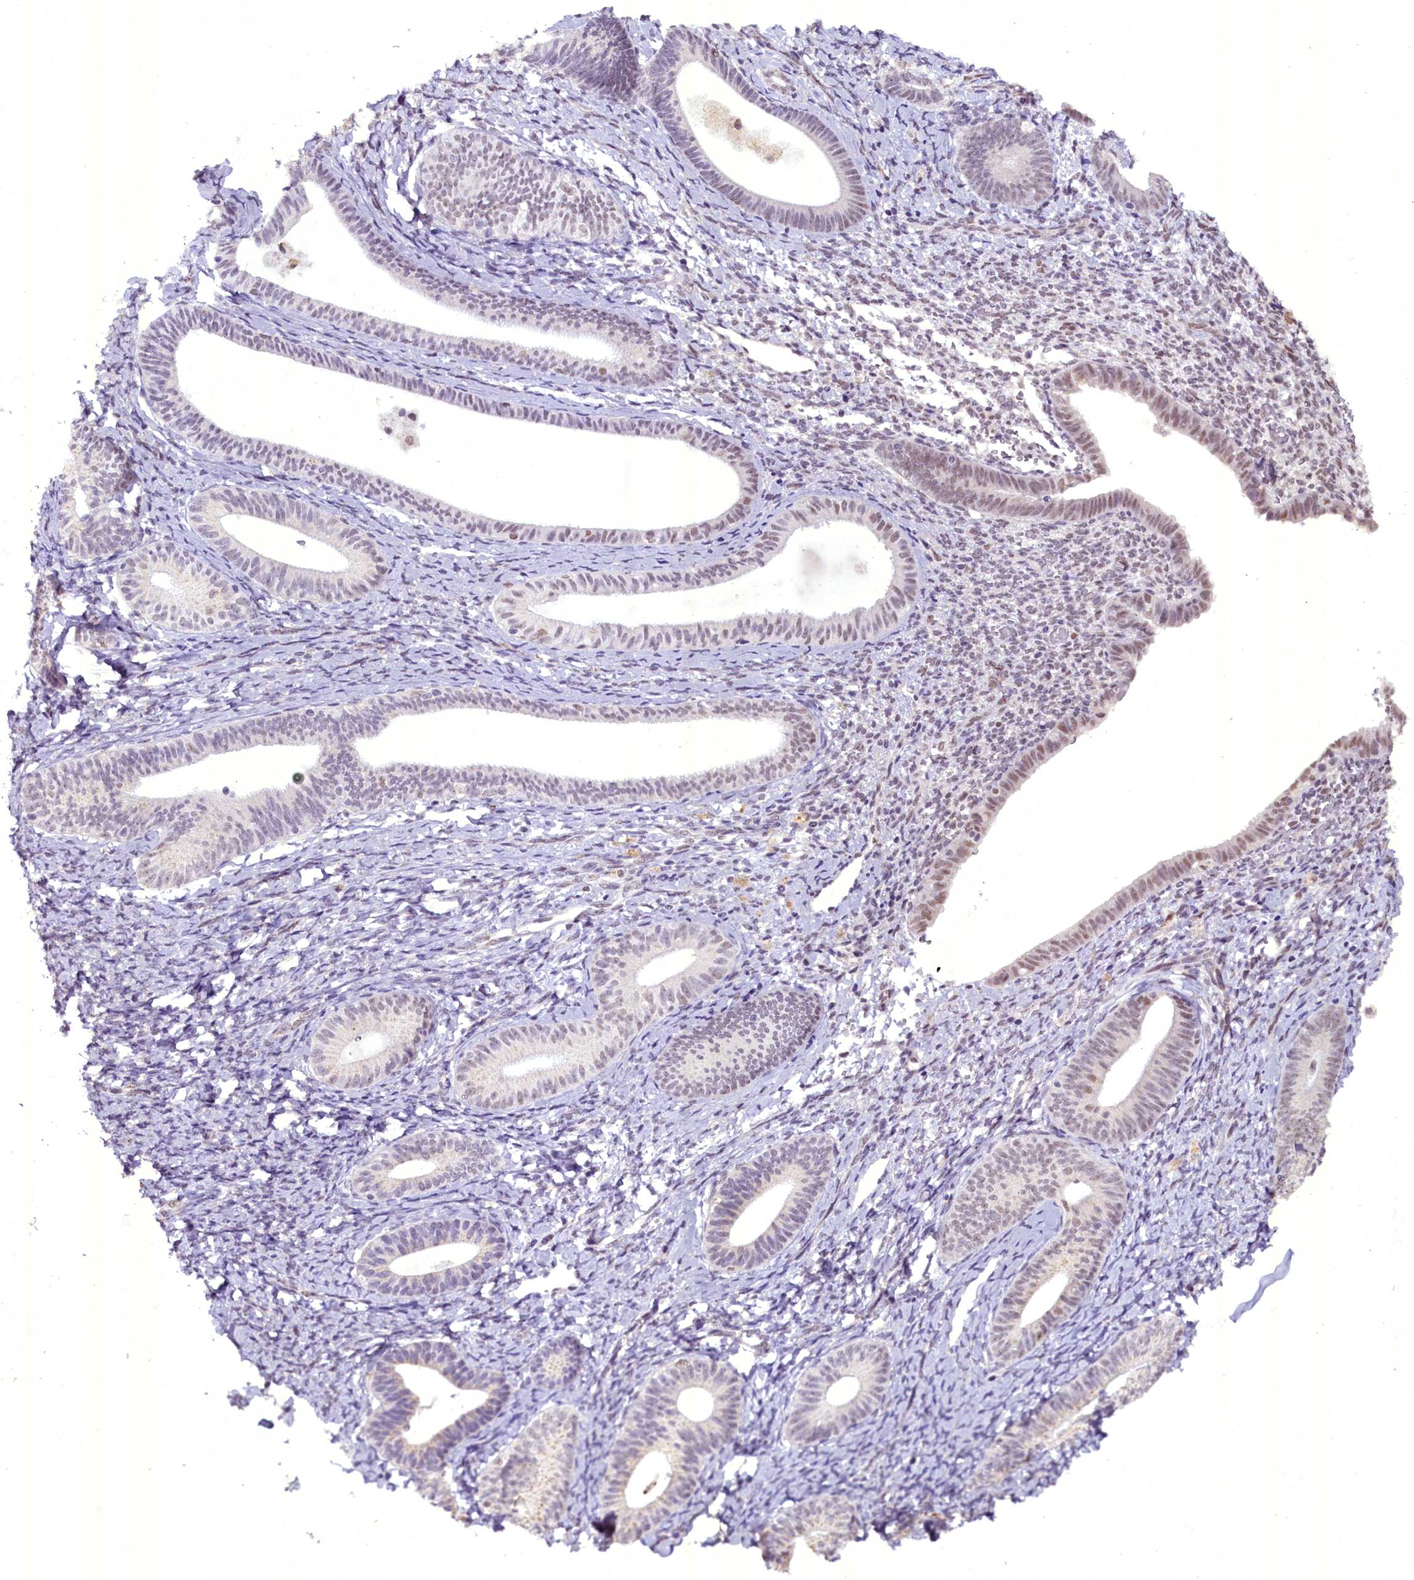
{"staining": {"intensity": "weak", "quantity": "<25%", "location": "nuclear"}, "tissue": "endometrium", "cell_type": "Cells in endometrial stroma", "image_type": "normal", "snomed": [{"axis": "morphology", "description": "Normal tissue, NOS"}, {"axis": "topography", "description": "Endometrium"}], "caption": "Cells in endometrial stroma are negative for brown protein staining in benign endometrium. Brightfield microscopy of immunohistochemistry (IHC) stained with DAB (brown) and hematoxylin (blue), captured at high magnification.", "gene": "NCBP1", "patient": {"sex": "female", "age": 65}}